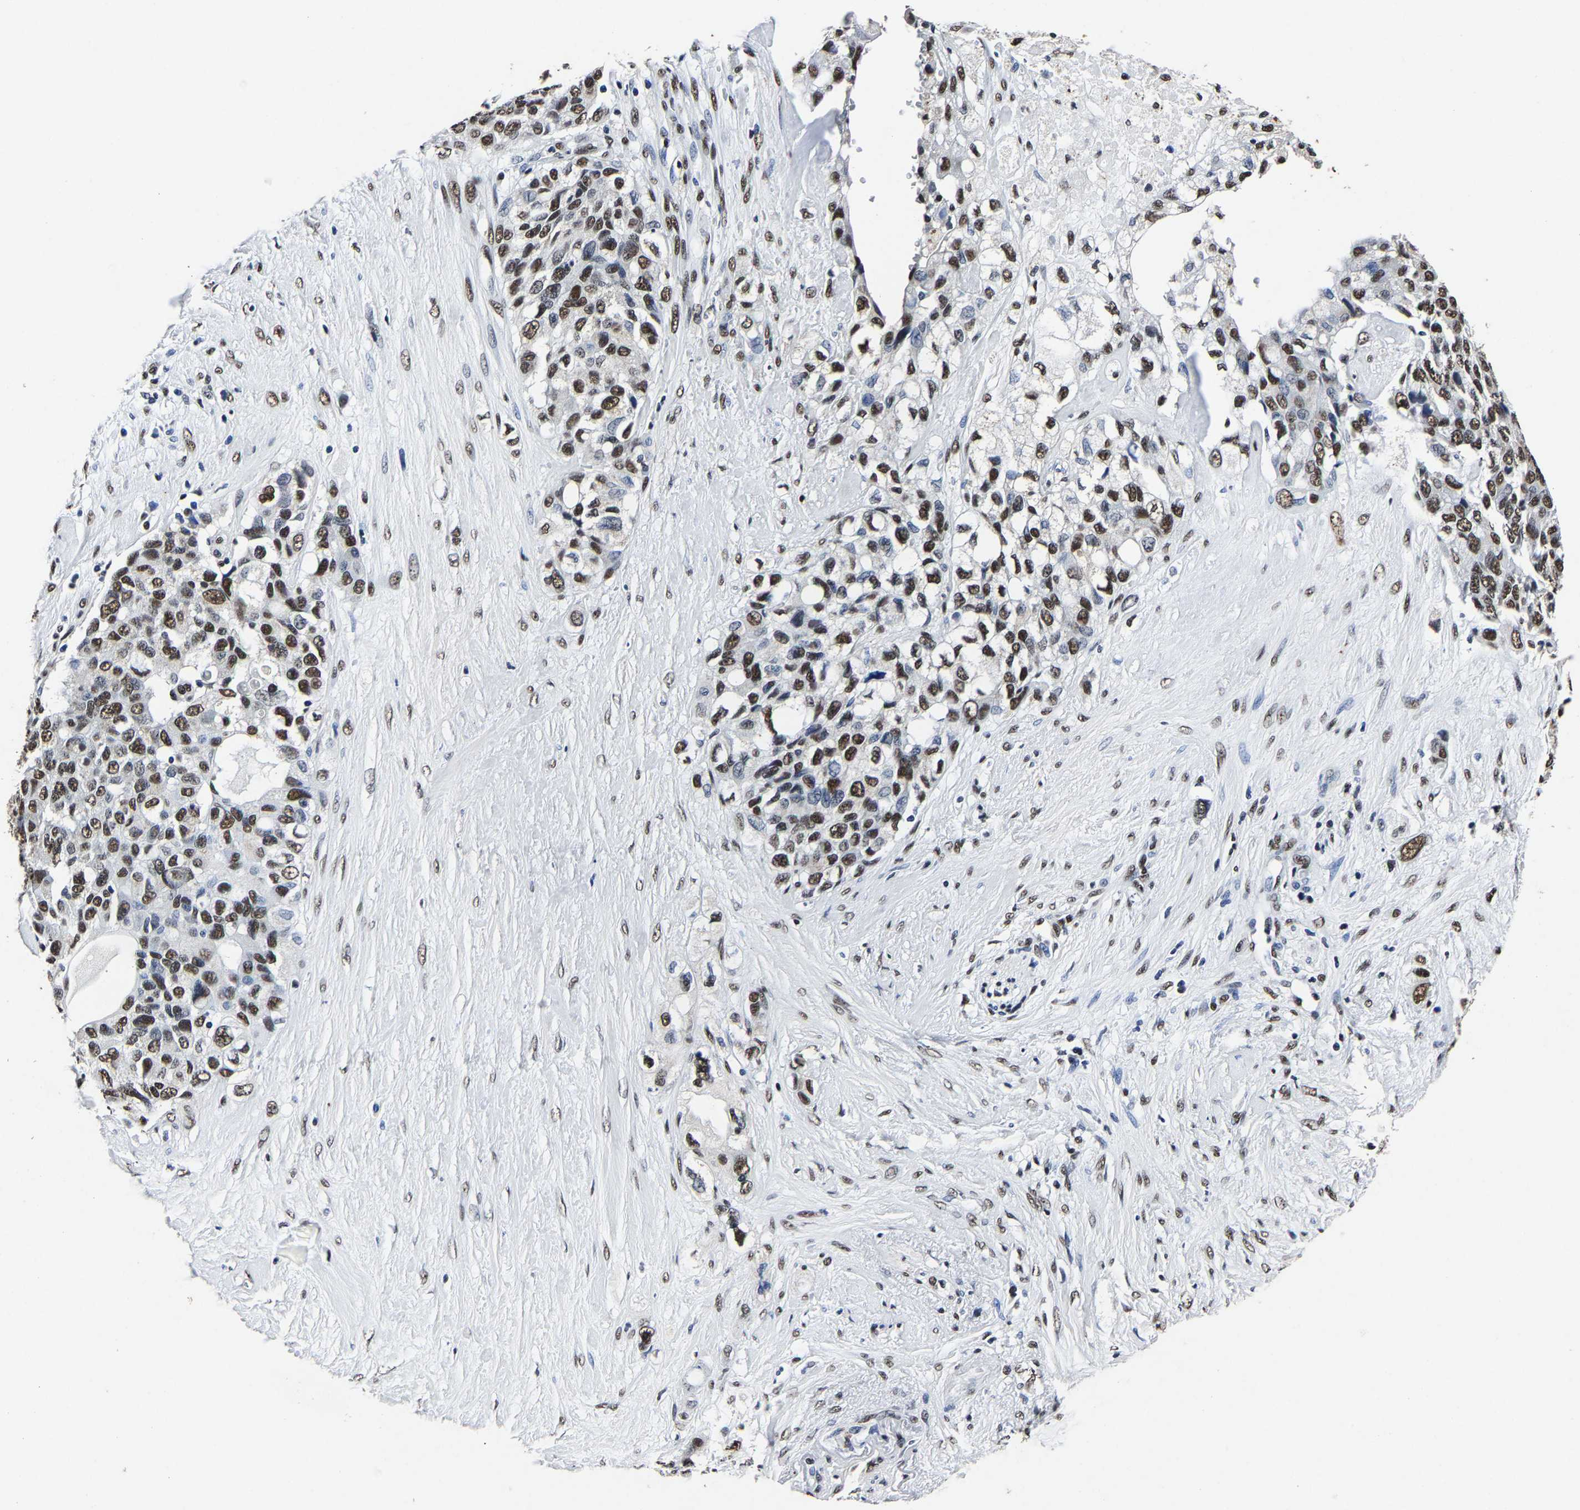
{"staining": {"intensity": "moderate", "quantity": ">75%", "location": "nuclear"}, "tissue": "pancreatic cancer", "cell_type": "Tumor cells", "image_type": "cancer", "snomed": [{"axis": "morphology", "description": "Adenocarcinoma, NOS"}, {"axis": "topography", "description": "Pancreas"}], "caption": "Moderate nuclear positivity for a protein is present in approximately >75% of tumor cells of pancreatic cancer (adenocarcinoma) using IHC.", "gene": "RBM45", "patient": {"sex": "female", "age": 56}}